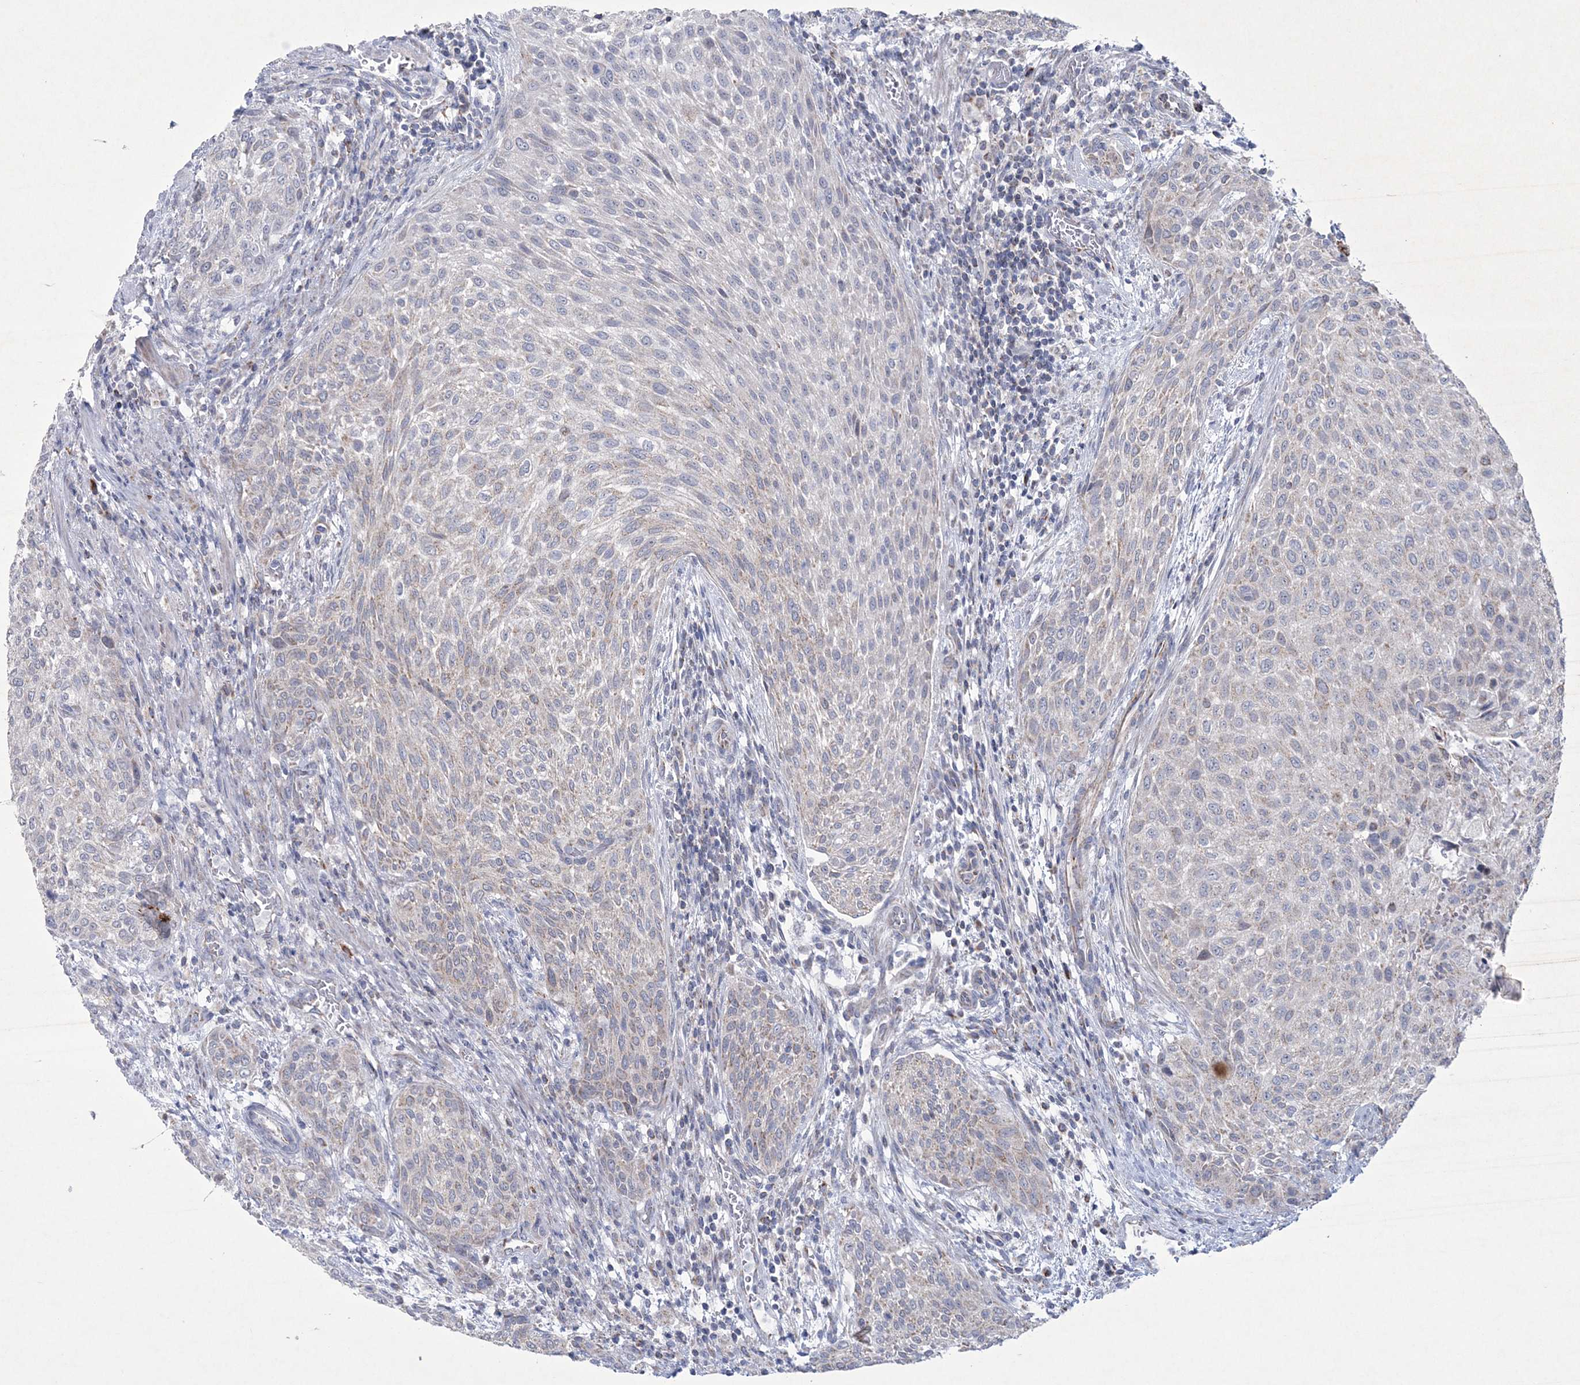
{"staining": {"intensity": "negative", "quantity": "none", "location": "none"}, "tissue": "urothelial cancer", "cell_type": "Tumor cells", "image_type": "cancer", "snomed": [{"axis": "morphology", "description": "Urothelial carcinoma, High grade"}, {"axis": "topography", "description": "Urinary bladder"}], "caption": "This micrograph is of urothelial cancer stained with IHC to label a protein in brown with the nuclei are counter-stained blue. There is no positivity in tumor cells.", "gene": "CES4A", "patient": {"sex": "male", "age": 35}}